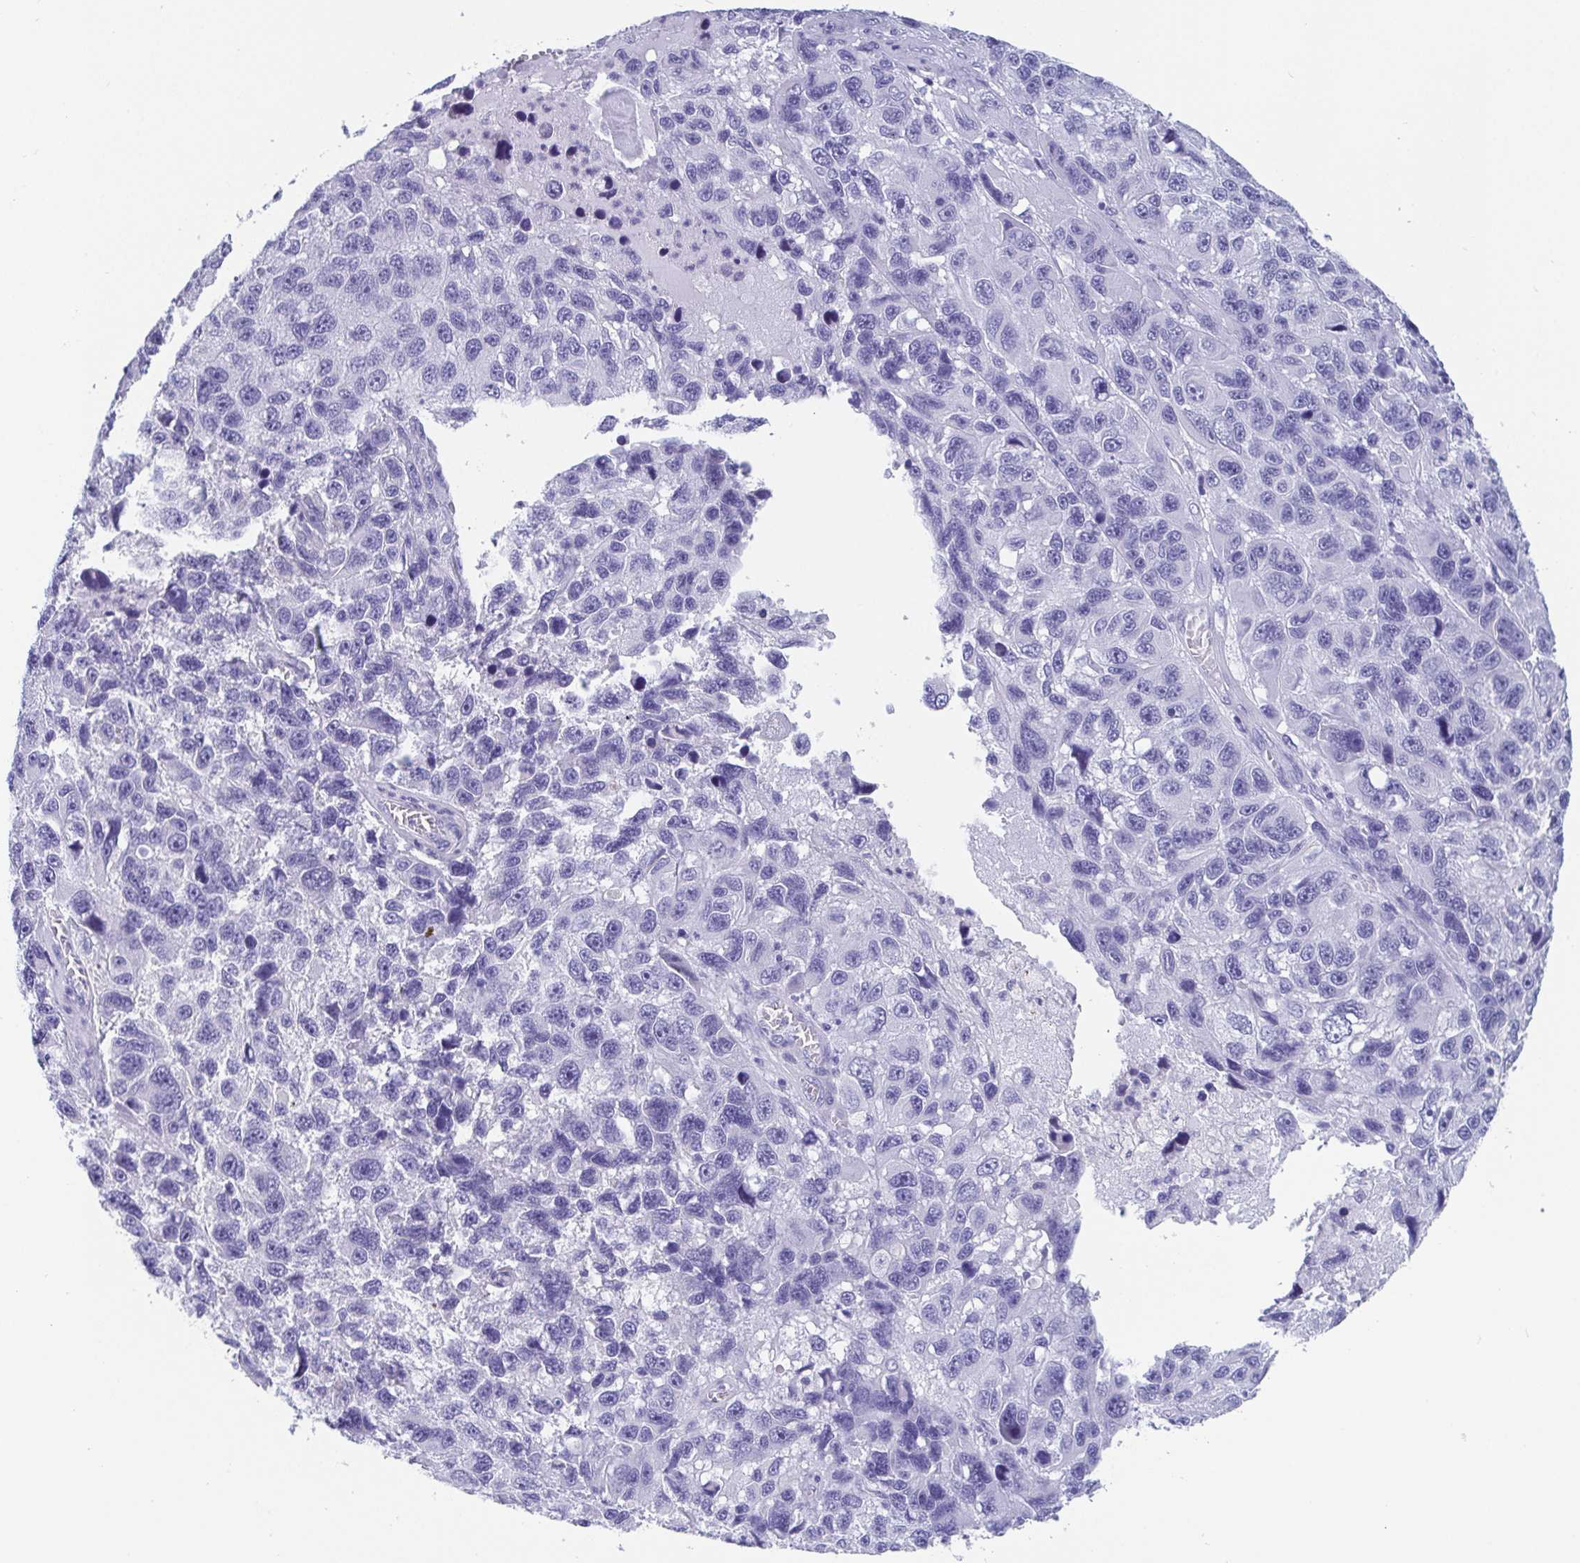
{"staining": {"intensity": "negative", "quantity": "none", "location": "none"}, "tissue": "melanoma", "cell_type": "Tumor cells", "image_type": "cancer", "snomed": [{"axis": "morphology", "description": "Malignant melanoma, NOS"}, {"axis": "topography", "description": "Skin"}], "caption": "The immunohistochemistry image has no significant expression in tumor cells of melanoma tissue.", "gene": "SCGN", "patient": {"sex": "male", "age": 53}}